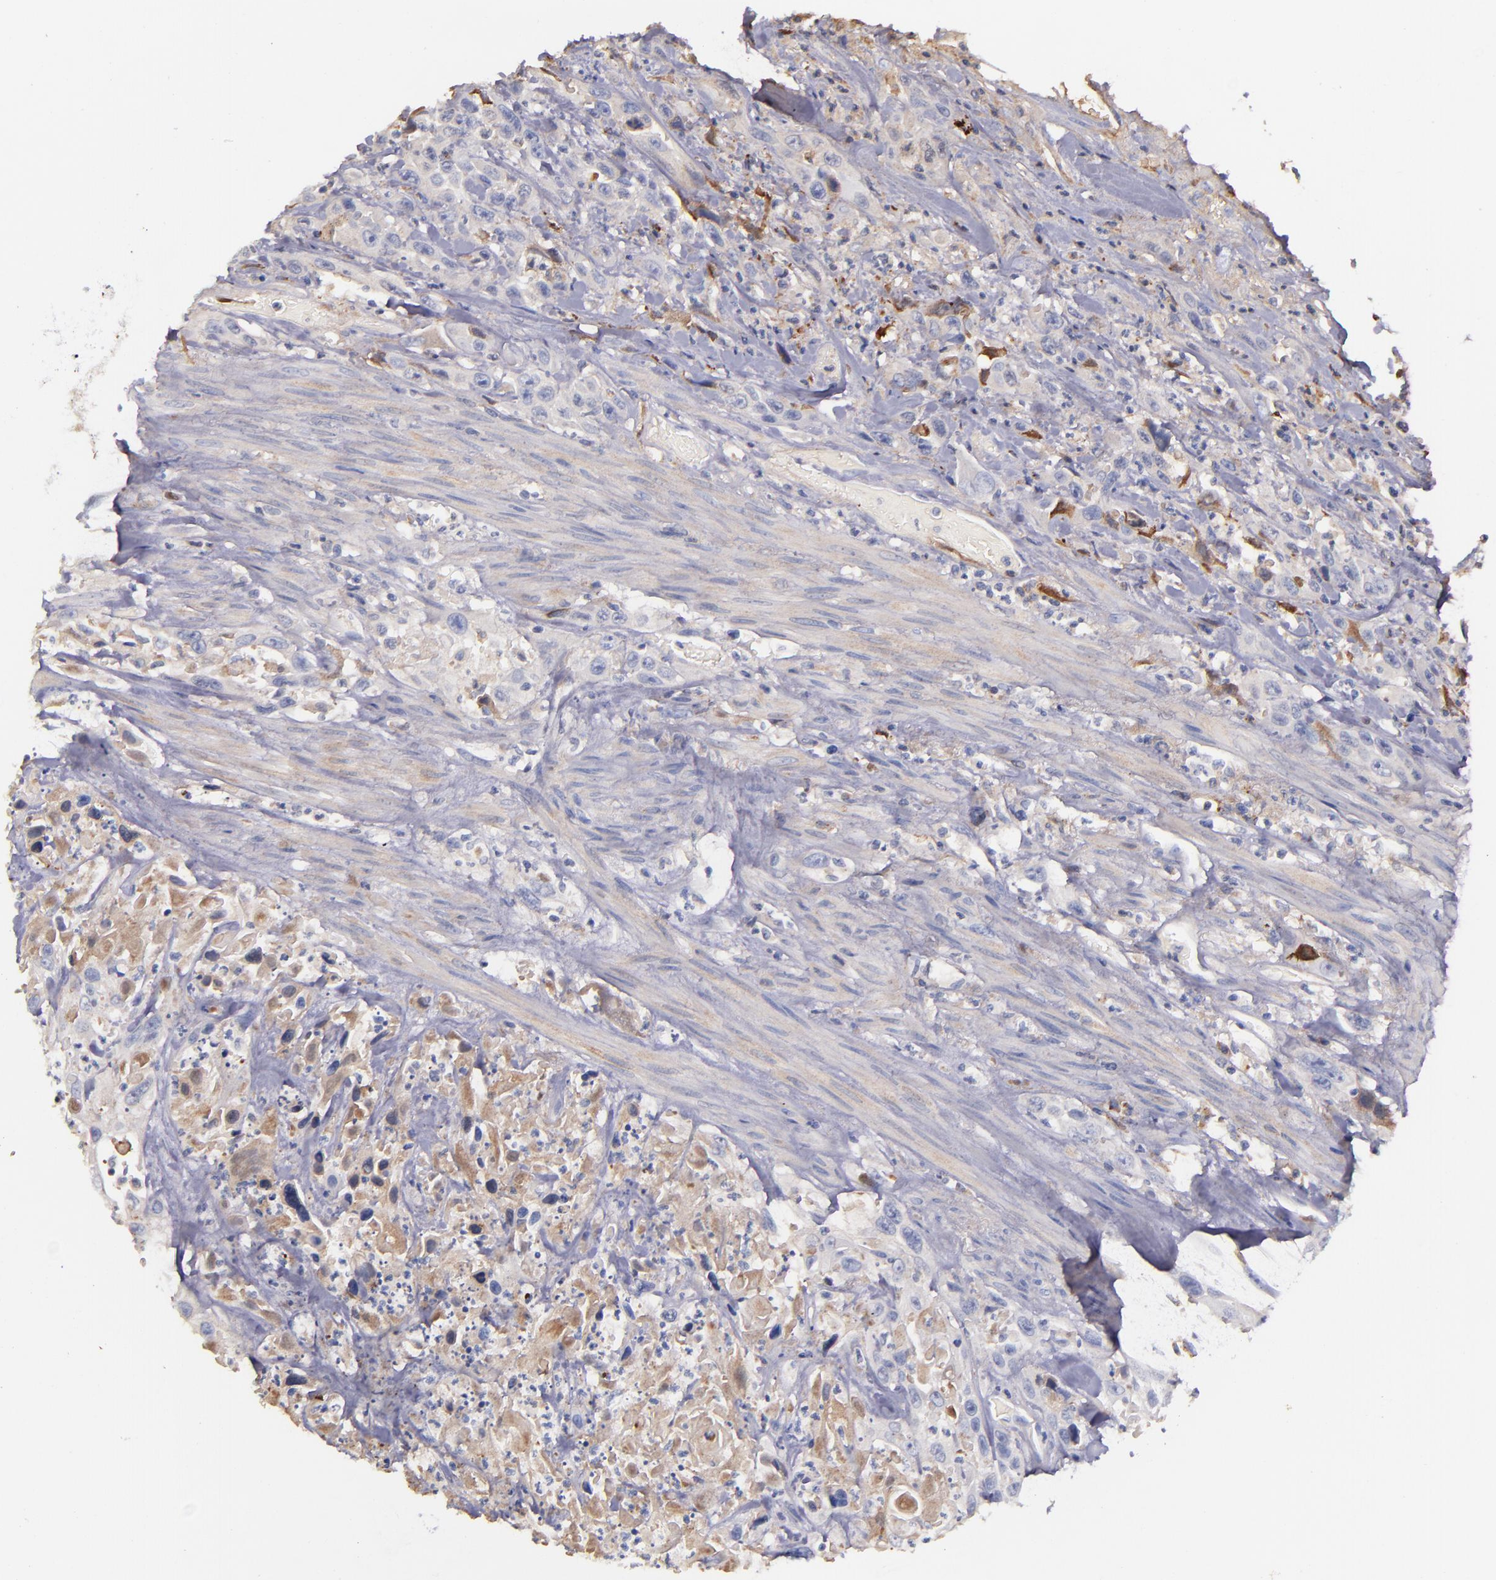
{"staining": {"intensity": "weak", "quantity": "<25%", "location": "cytoplasmic/membranous"}, "tissue": "urothelial cancer", "cell_type": "Tumor cells", "image_type": "cancer", "snomed": [{"axis": "morphology", "description": "Urothelial carcinoma, High grade"}, {"axis": "topography", "description": "Urinary bladder"}], "caption": "Immunohistochemical staining of urothelial carcinoma (high-grade) shows no significant expression in tumor cells. (DAB (3,3'-diaminobenzidine) immunohistochemistry (IHC) with hematoxylin counter stain).", "gene": "KNG1", "patient": {"sex": "female", "age": 84}}